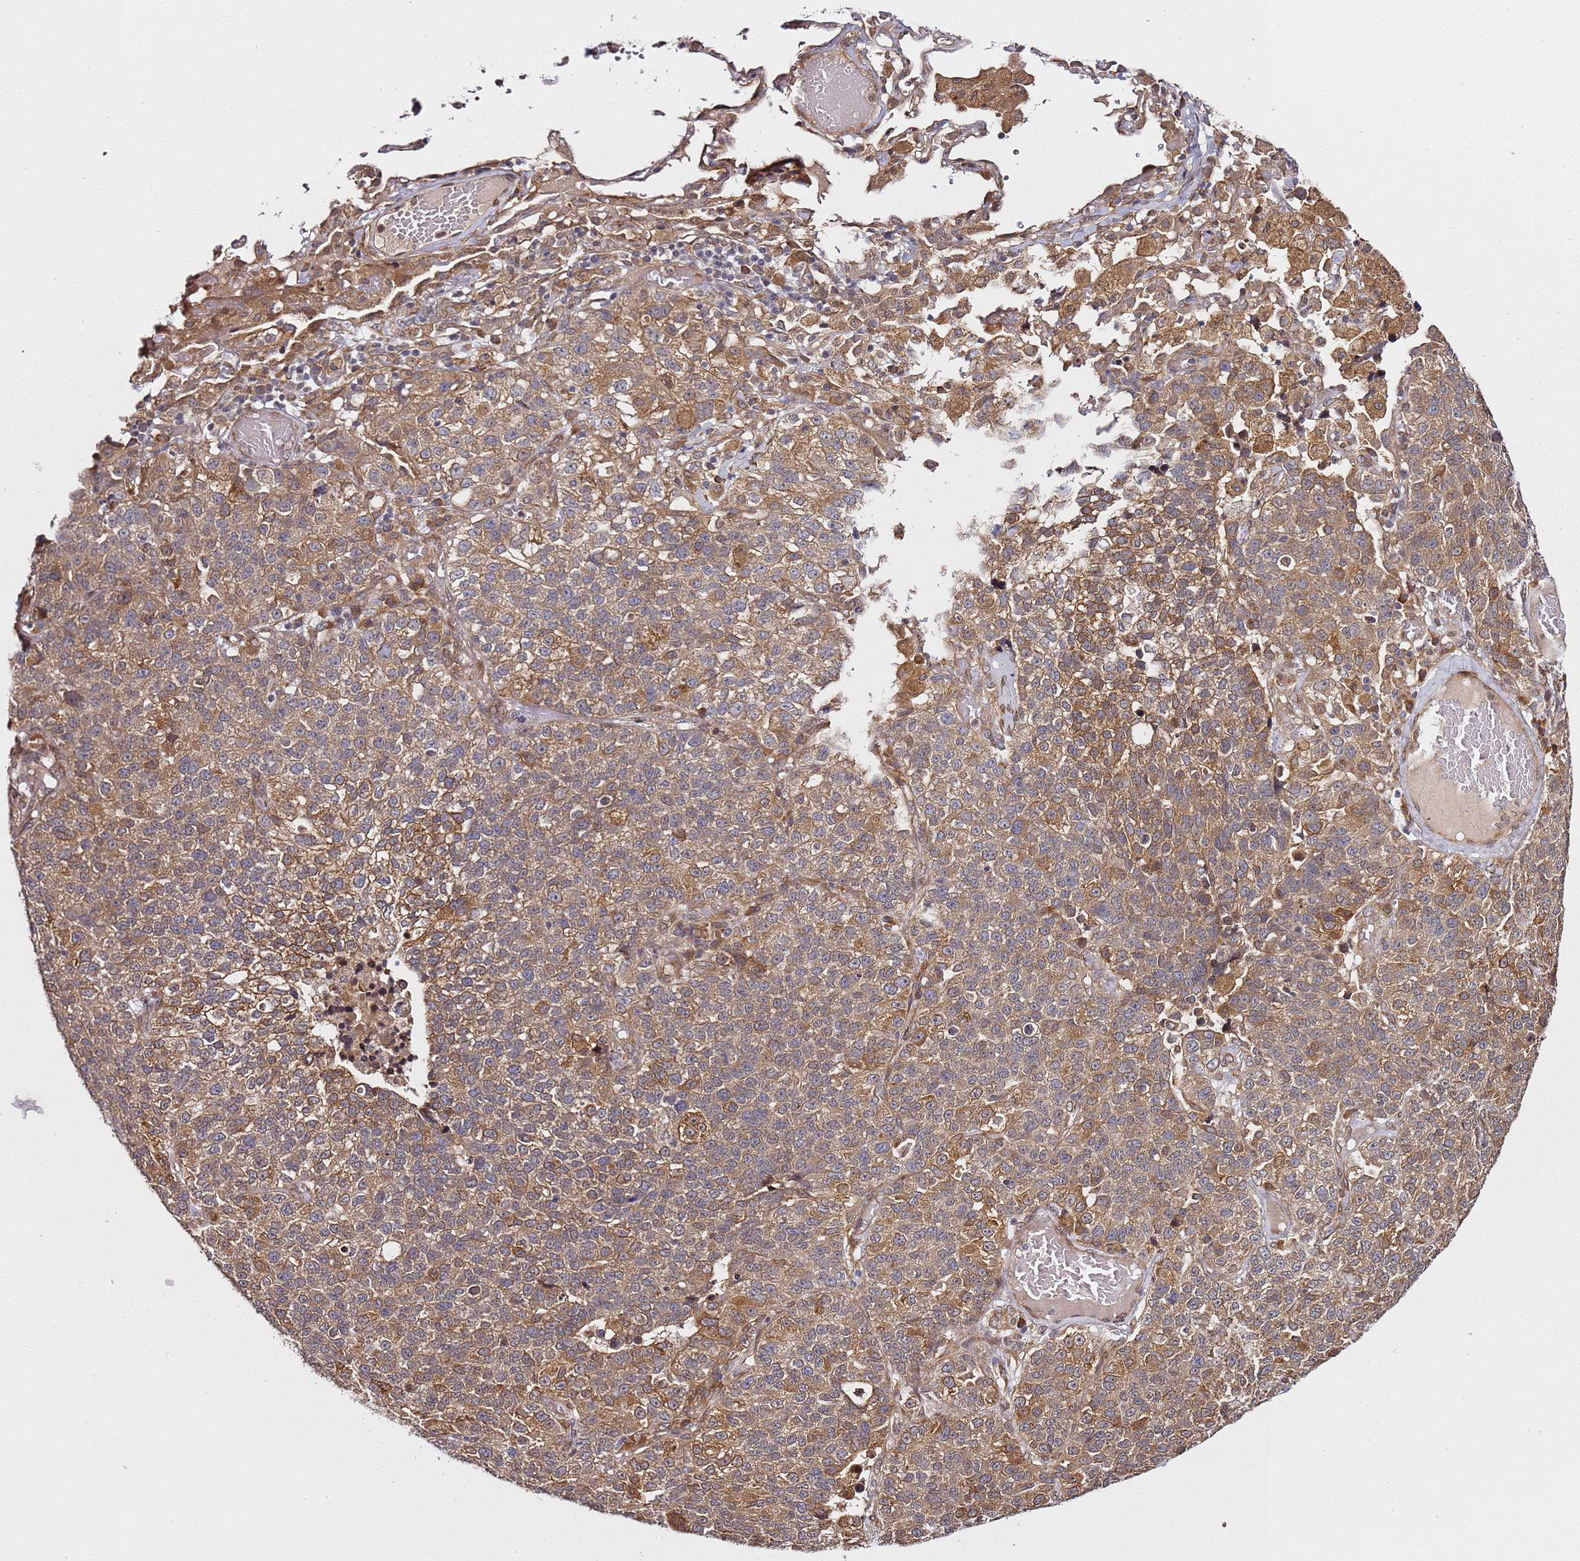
{"staining": {"intensity": "moderate", "quantity": ">75%", "location": "cytoplasmic/membranous"}, "tissue": "lung cancer", "cell_type": "Tumor cells", "image_type": "cancer", "snomed": [{"axis": "morphology", "description": "Adenocarcinoma, NOS"}, {"axis": "topography", "description": "Lung"}], "caption": "Moderate cytoplasmic/membranous expression is seen in about >75% of tumor cells in lung adenocarcinoma.", "gene": "PRKAB2", "patient": {"sex": "male", "age": 49}}